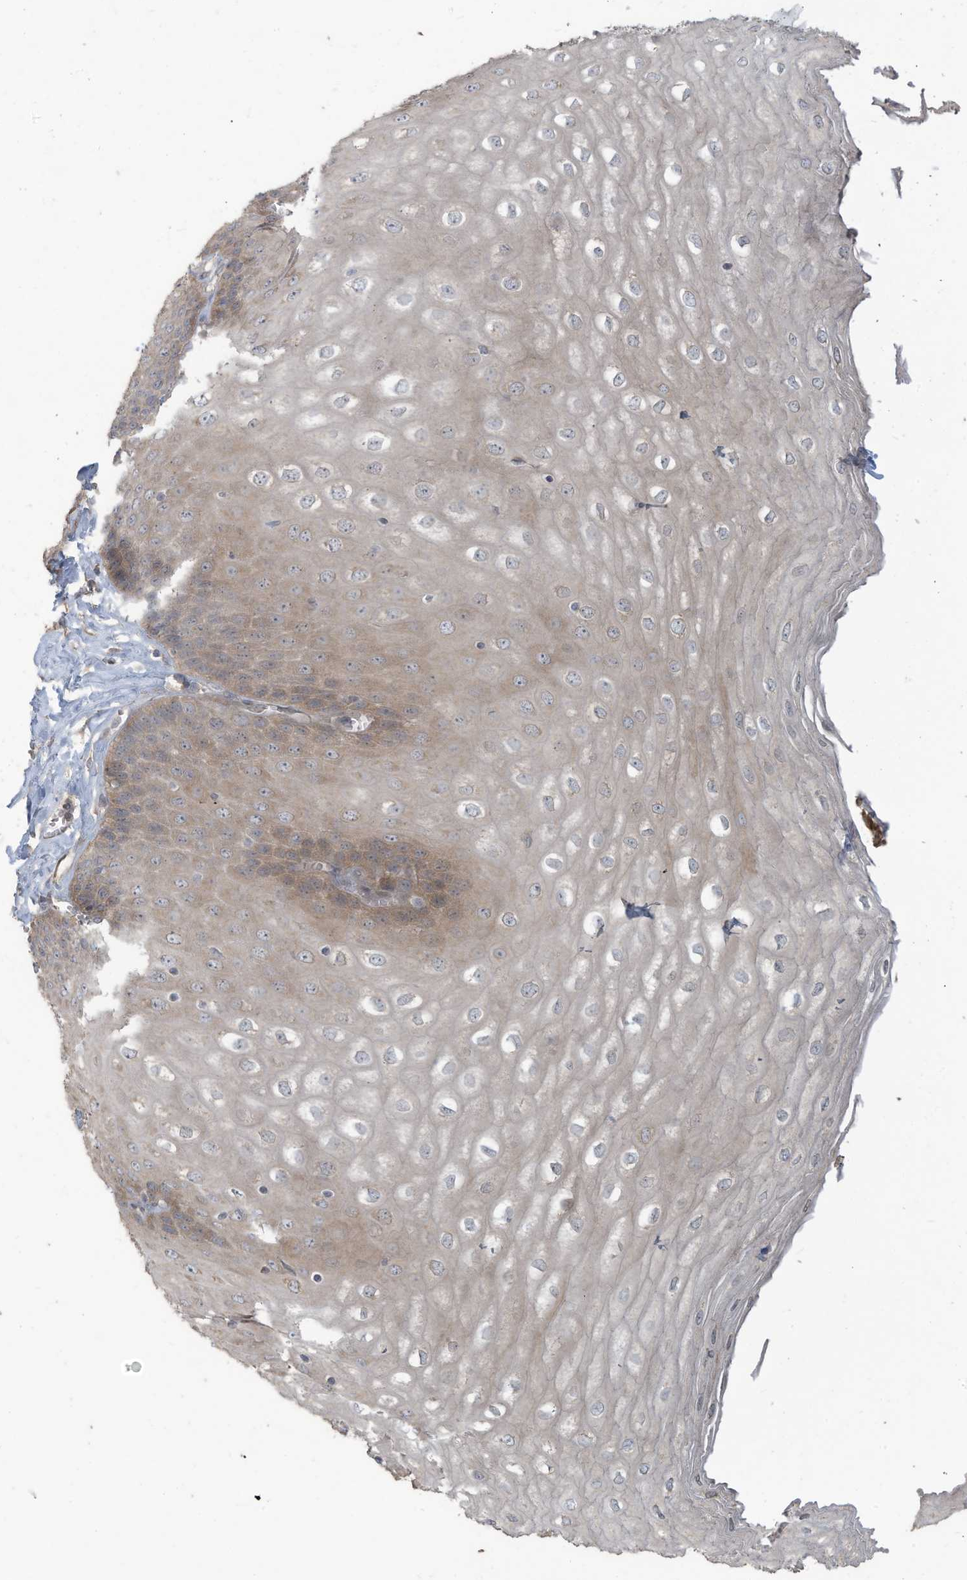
{"staining": {"intensity": "weak", "quantity": "25%-75%", "location": "cytoplasmic/membranous"}, "tissue": "esophagus", "cell_type": "Squamous epithelial cells", "image_type": "normal", "snomed": [{"axis": "morphology", "description": "Normal tissue, NOS"}, {"axis": "topography", "description": "Esophagus"}], "caption": "The micrograph displays immunohistochemical staining of normal esophagus. There is weak cytoplasmic/membranous staining is identified in about 25%-75% of squamous epithelial cells. (DAB = brown stain, brightfield microscopy at high magnification).", "gene": "MAGIX", "patient": {"sex": "male", "age": 60}}